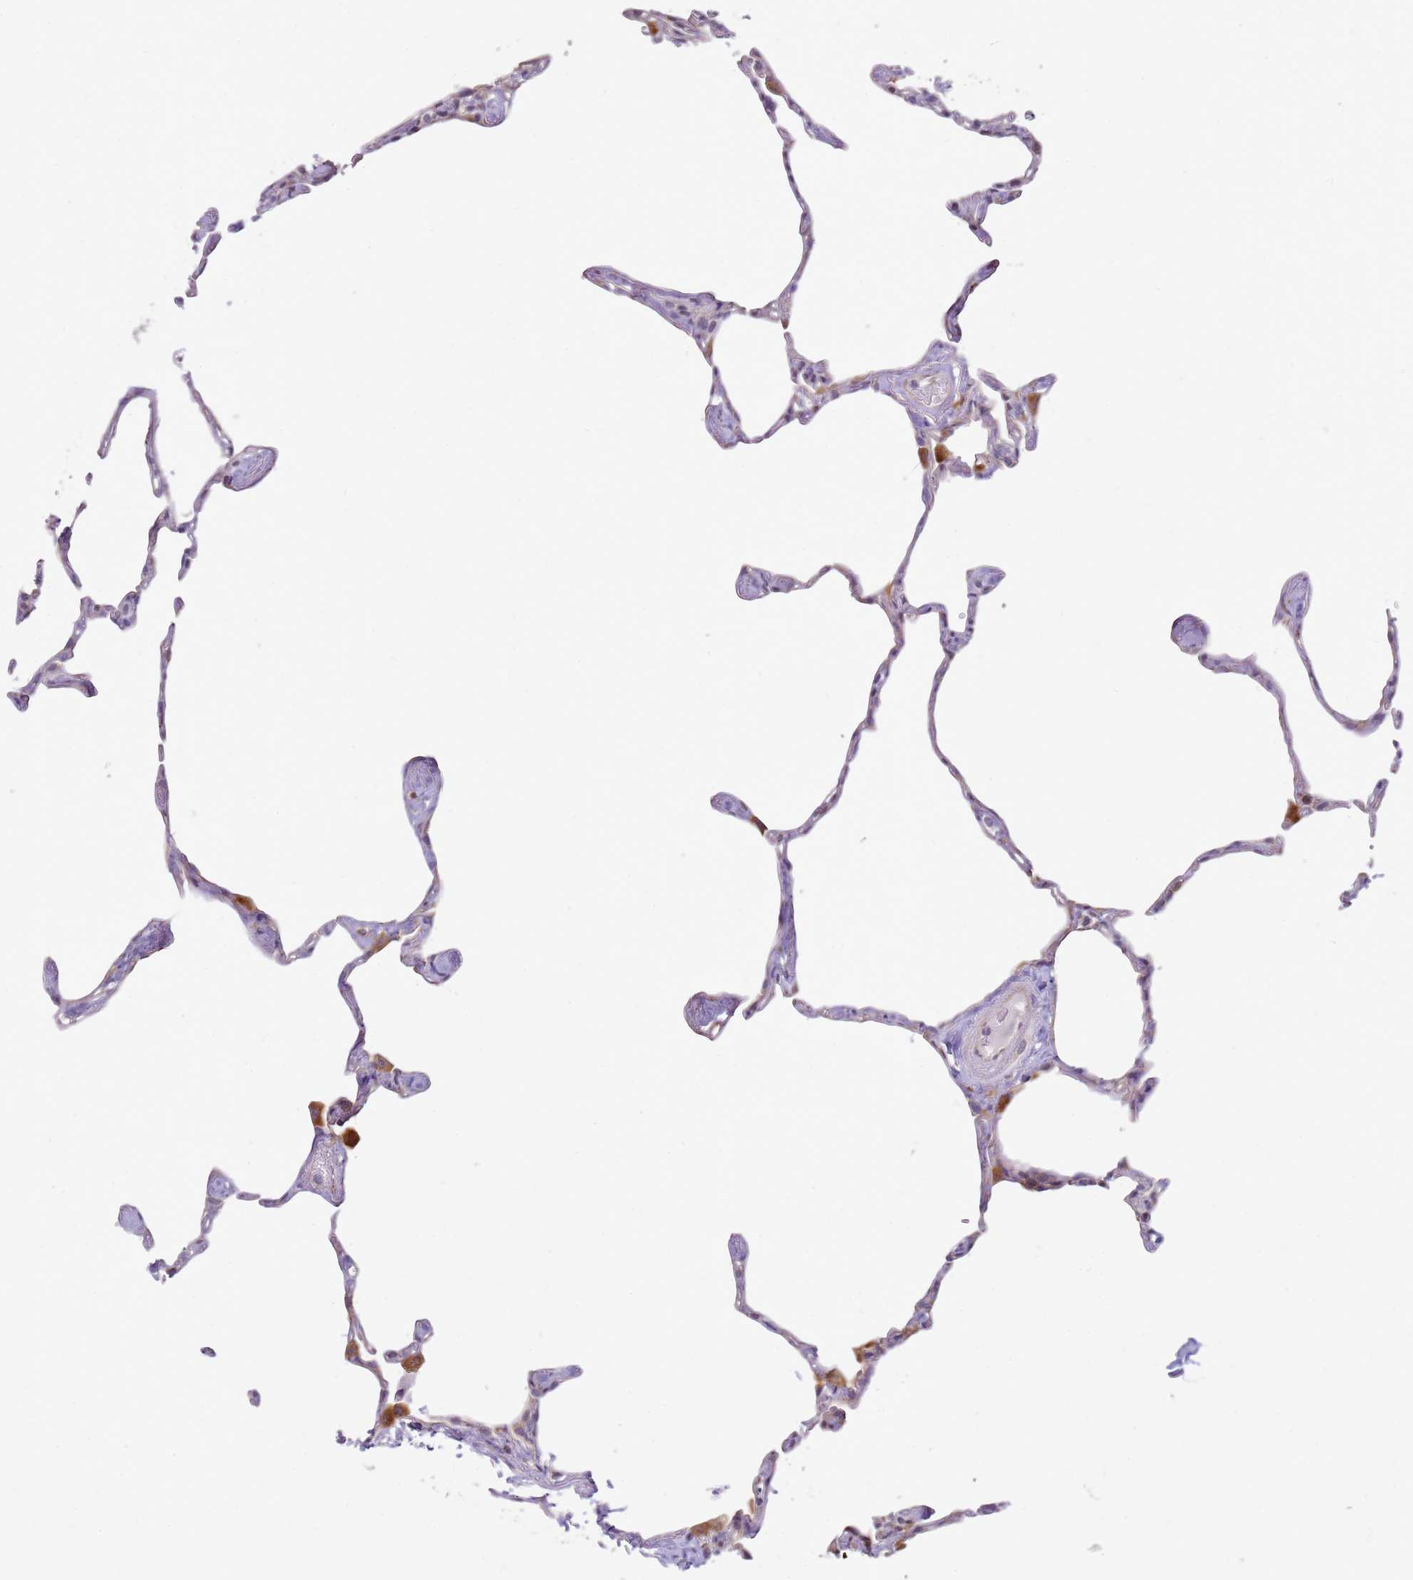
{"staining": {"intensity": "negative", "quantity": "none", "location": "none"}, "tissue": "lung", "cell_type": "Alveolar cells", "image_type": "normal", "snomed": [{"axis": "morphology", "description": "Normal tissue, NOS"}, {"axis": "topography", "description": "Lung"}], "caption": "IHC micrograph of benign lung stained for a protein (brown), which exhibits no staining in alveolar cells.", "gene": "GRAP", "patient": {"sex": "male", "age": 65}}